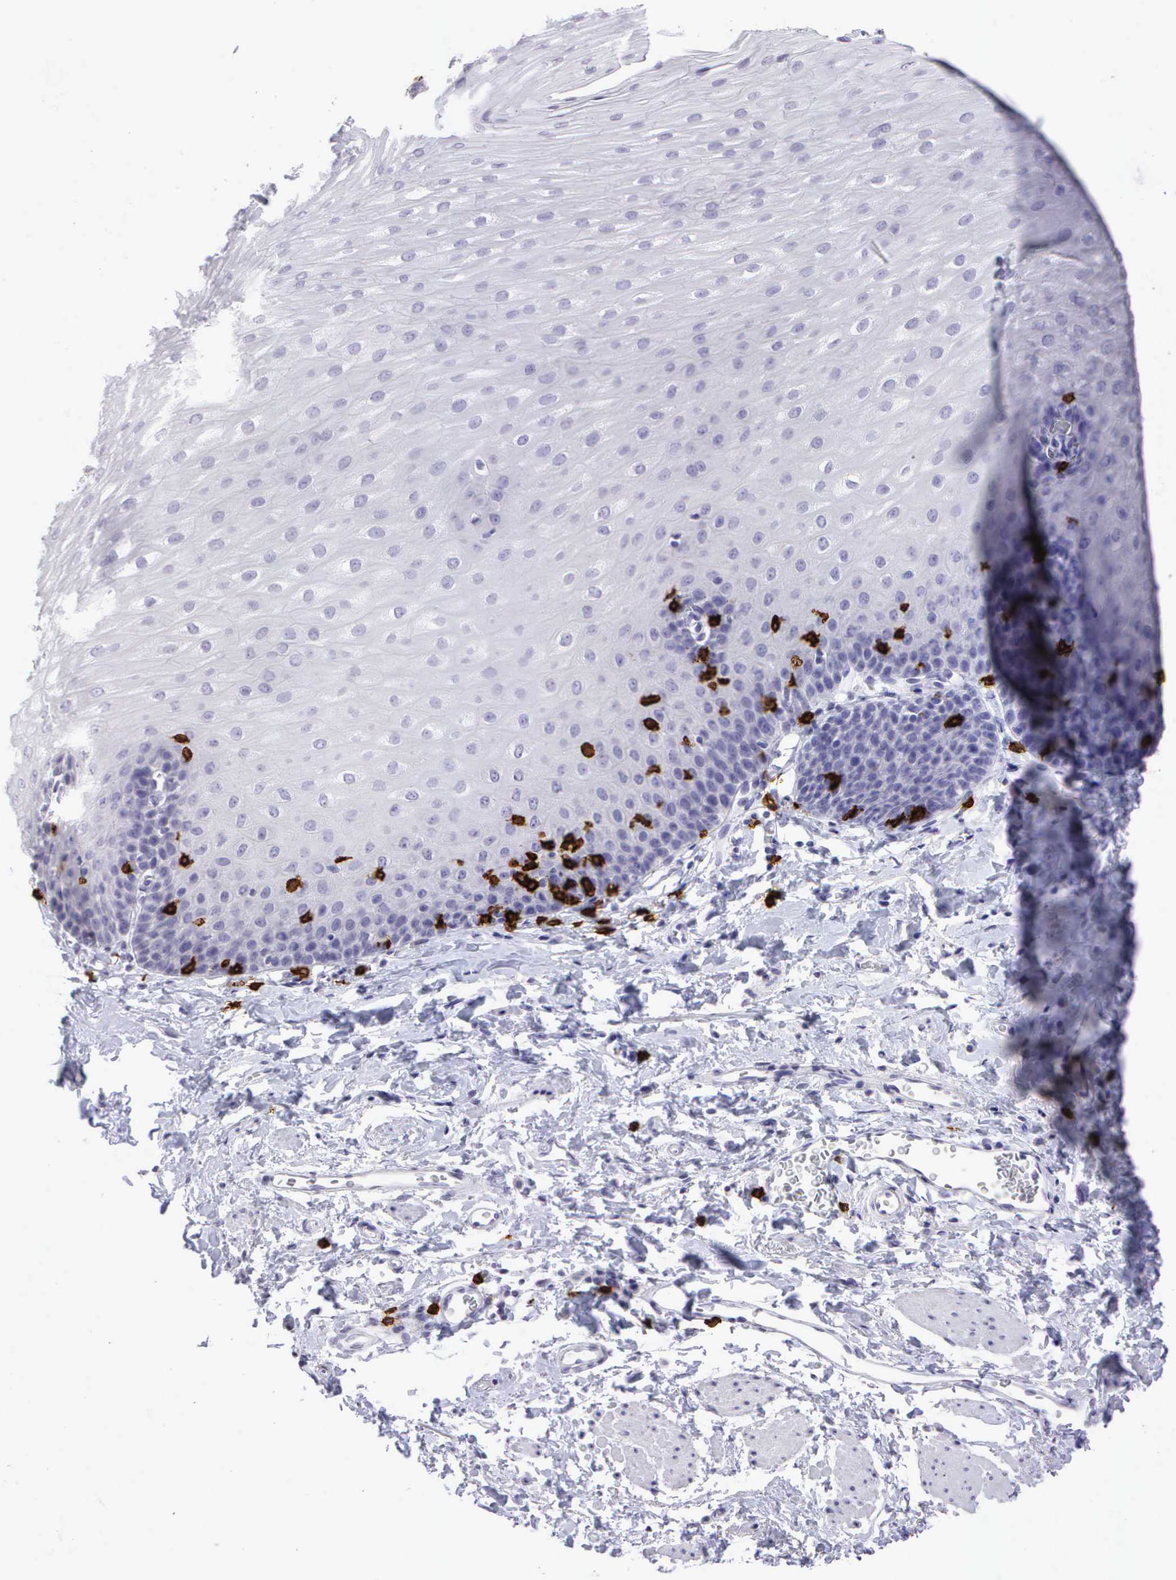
{"staining": {"intensity": "negative", "quantity": "none", "location": "none"}, "tissue": "esophagus", "cell_type": "Squamous epithelial cells", "image_type": "normal", "snomed": [{"axis": "morphology", "description": "Normal tissue, NOS"}, {"axis": "topography", "description": "Esophagus"}], "caption": "Immunohistochemistry of normal human esophagus reveals no staining in squamous epithelial cells. Brightfield microscopy of immunohistochemistry (IHC) stained with DAB (3,3'-diaminobenzidine) (brown) and hematoxylin (blue), captured at high magnification.", "gene": "CD8A", "patient": {"sex": "male", "age": 70}}